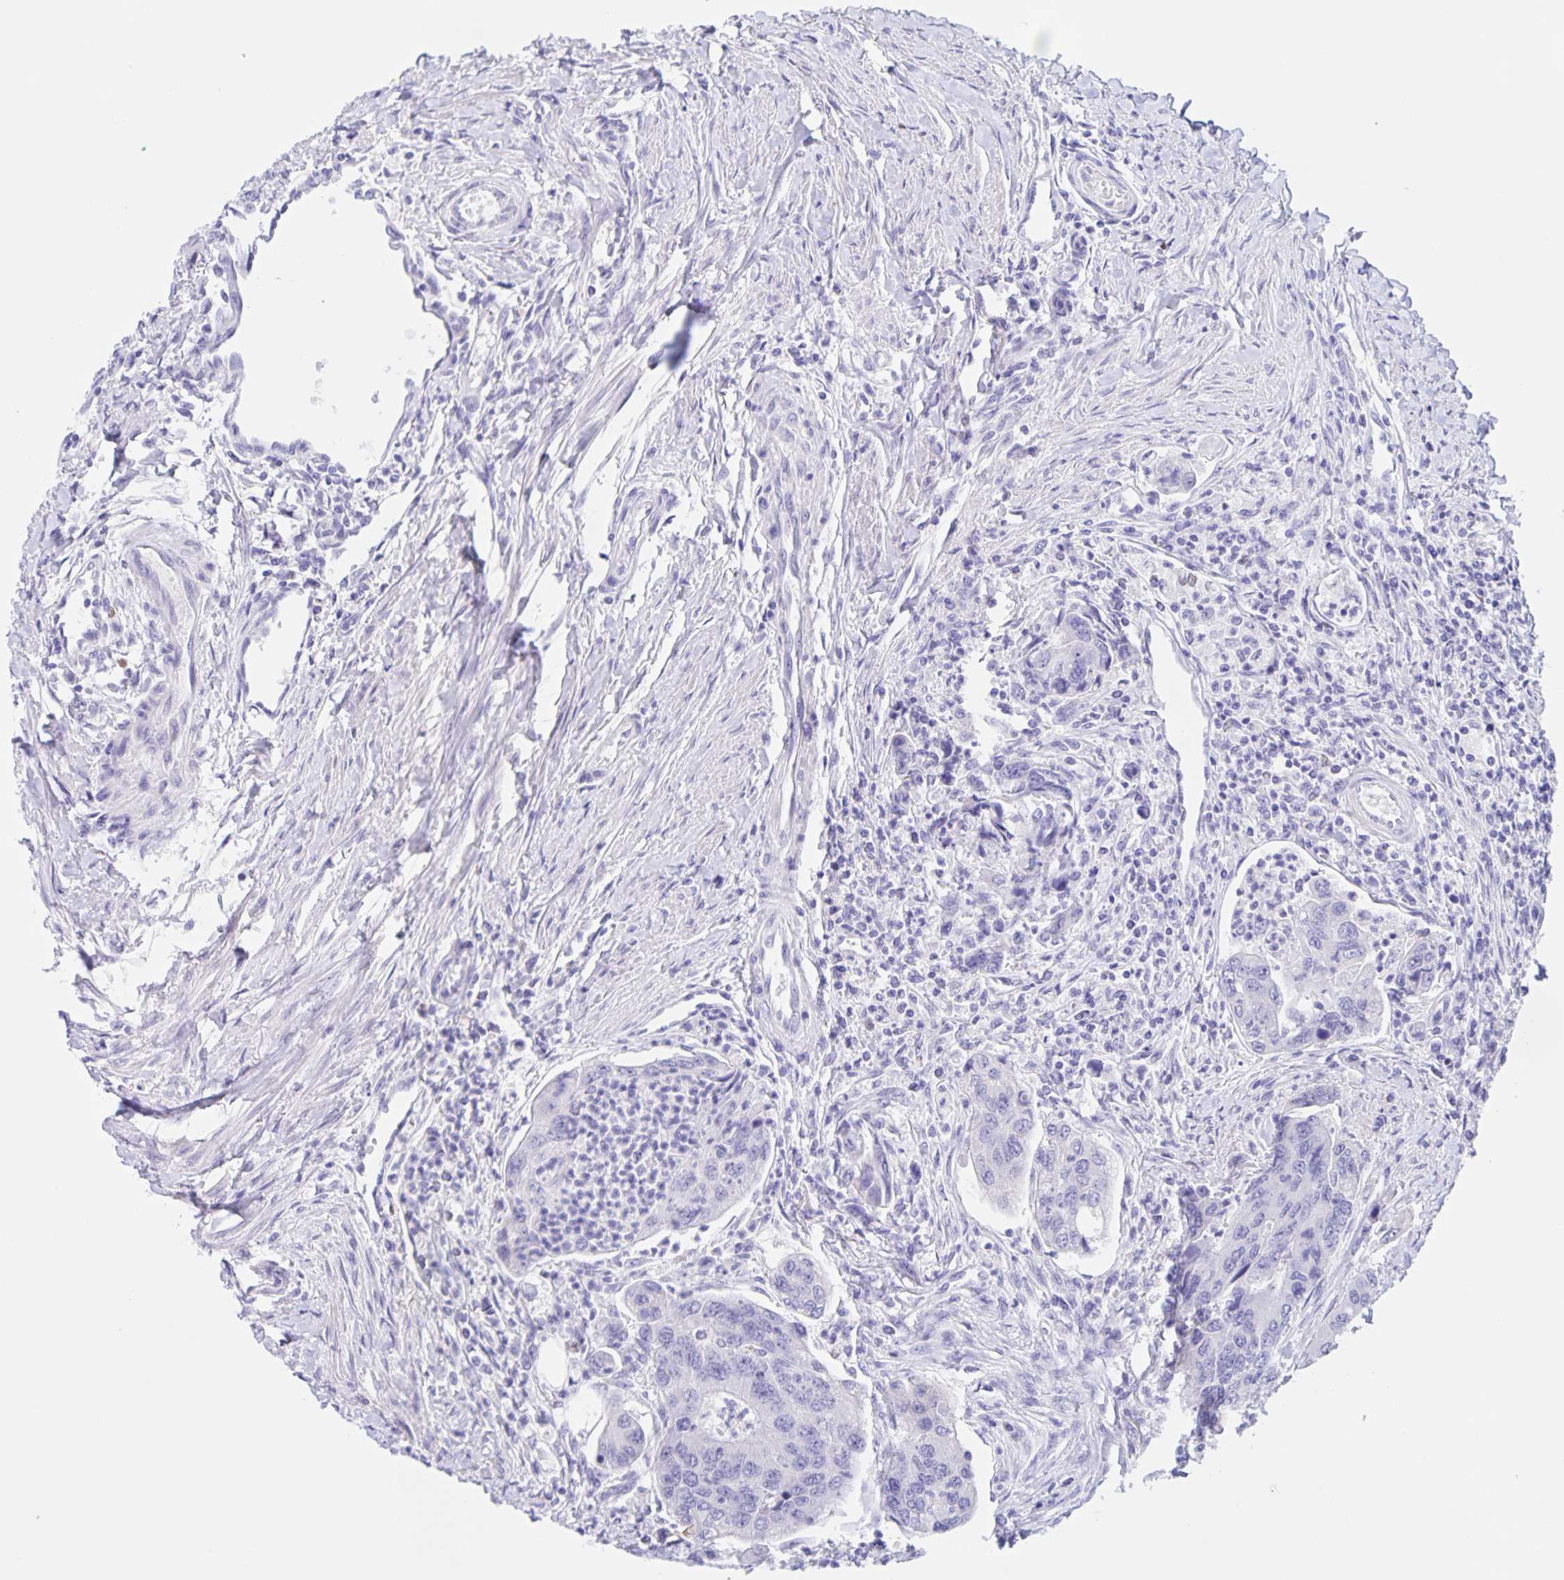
{"staining": {"intensity": "negative", "quantity": "none", "location": "none"}, "tissue": "colorectal cancer", "cell_type": "Tumor cells", "image_type": "cancer", "snomed": [{"axis": "morphology", "description": "Adenocarcinoma, NOS"}, {"axis": "topography", "description": "Colon"}], "caption": "DAB (3,3'-diaminobenzidine) immunohistochemical staining of human colorectal cancer (adenocarcinoma) exhibits no significant expression in tumor cells.", "gene": "TGIF2LX", "patient": {"sex": "female", "age": 67}}